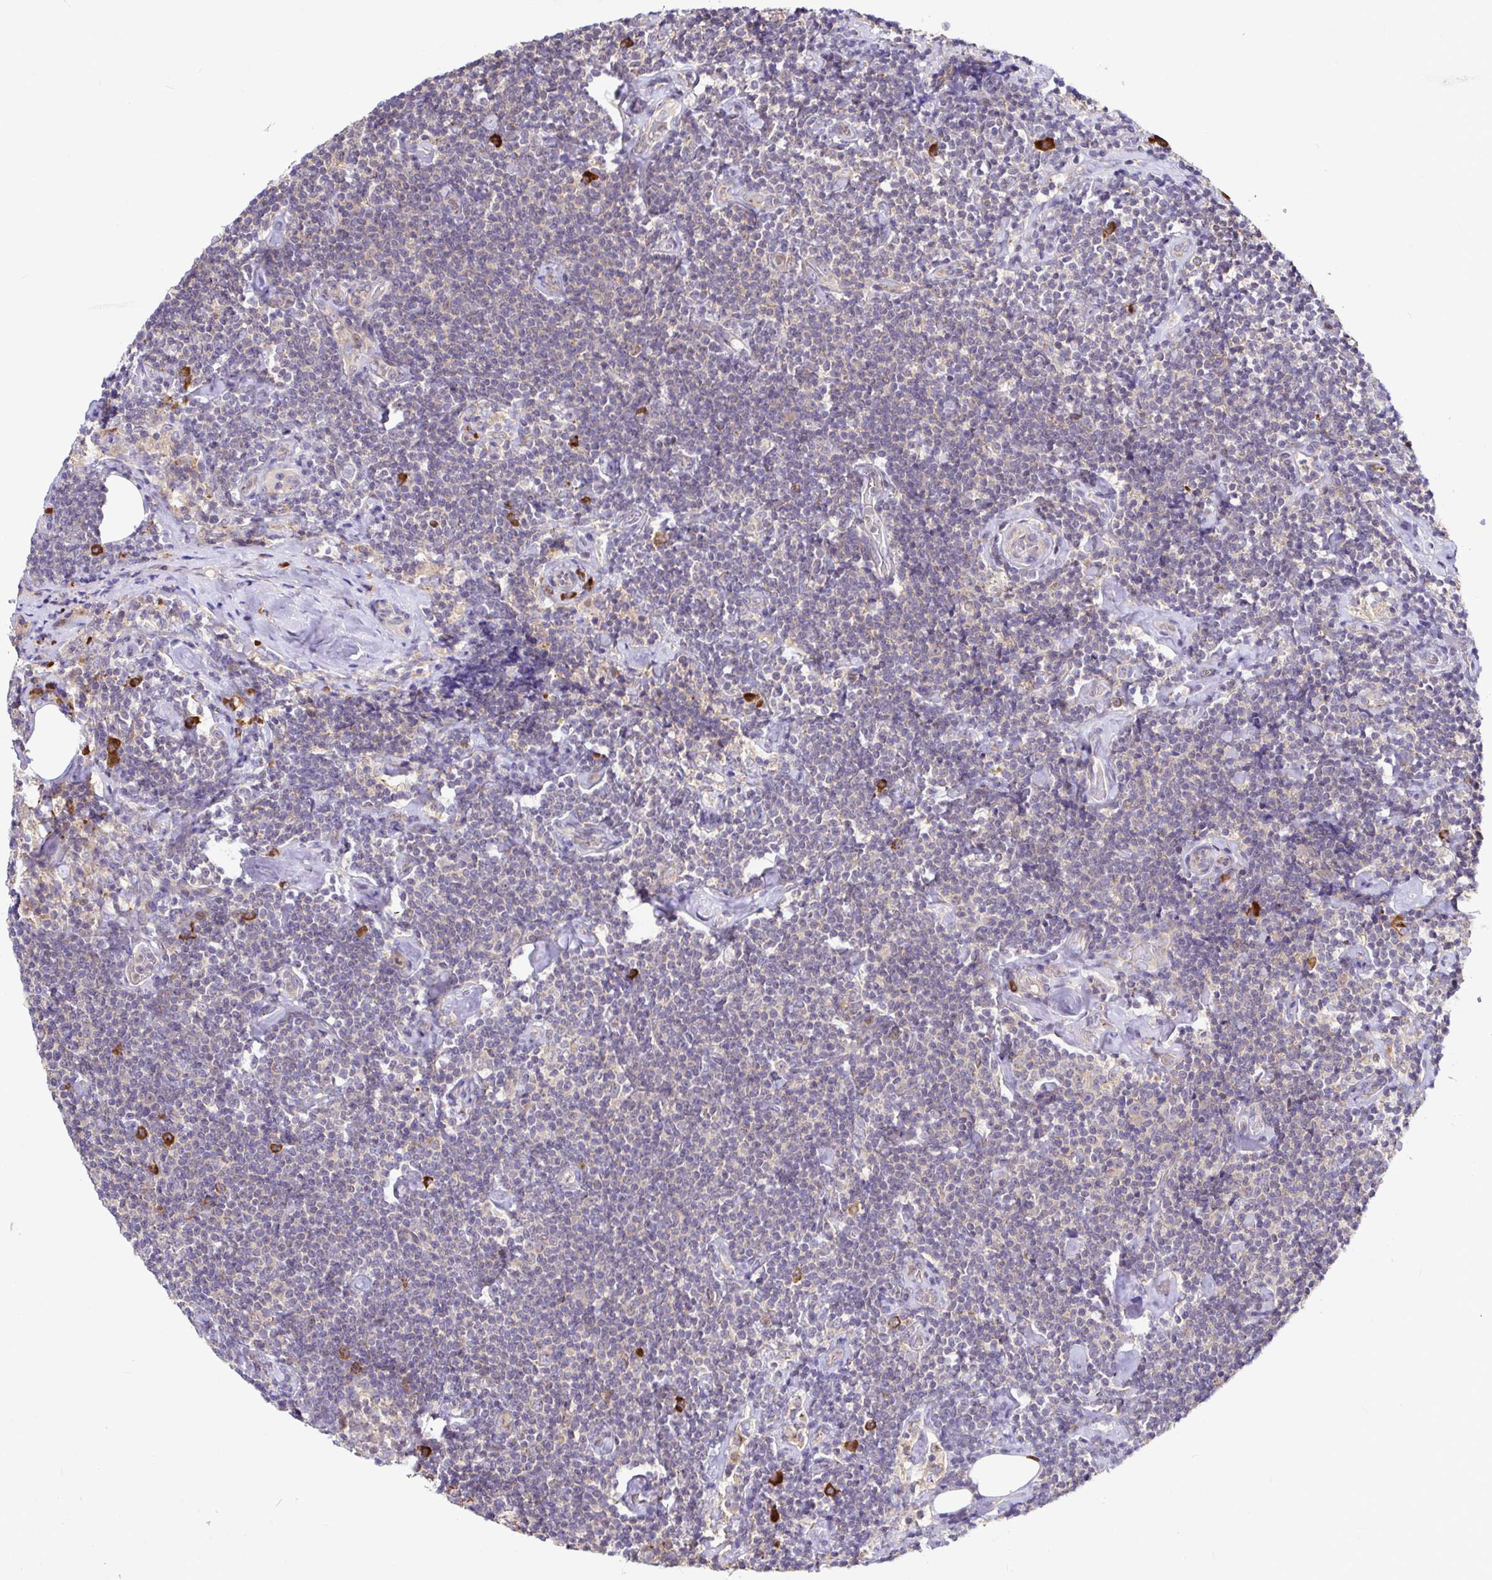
{"staining": {"intensity": "negative", "quantity": "none", "location": "none"}, "tissue": "lymphoma", "cell_type": "Tumor cells", "image_type": "cancer", "snomed": [{"axis": "morphology", "description": "Malignant lymphoma, non-Hodgkin's type, Low grade"}, {"axis": "topography", "description": "Lymph node"}], "caption": "High magnification brightfield microscopy of malignant lymphoma, non-Hodgkin's type (low-grade) stained with DAB (3,3'-diaminobenzidine) (brown) and counterstained with hematoxylin (blue): tumor cells show no significant staining. (Brightfield microscopy of DAB (3,3'-diaminobenzidine) immunohistochemistry (IHC) at high magnification).", "gene": "ELP1", "patient": {"sex": "male", "age": 81}}